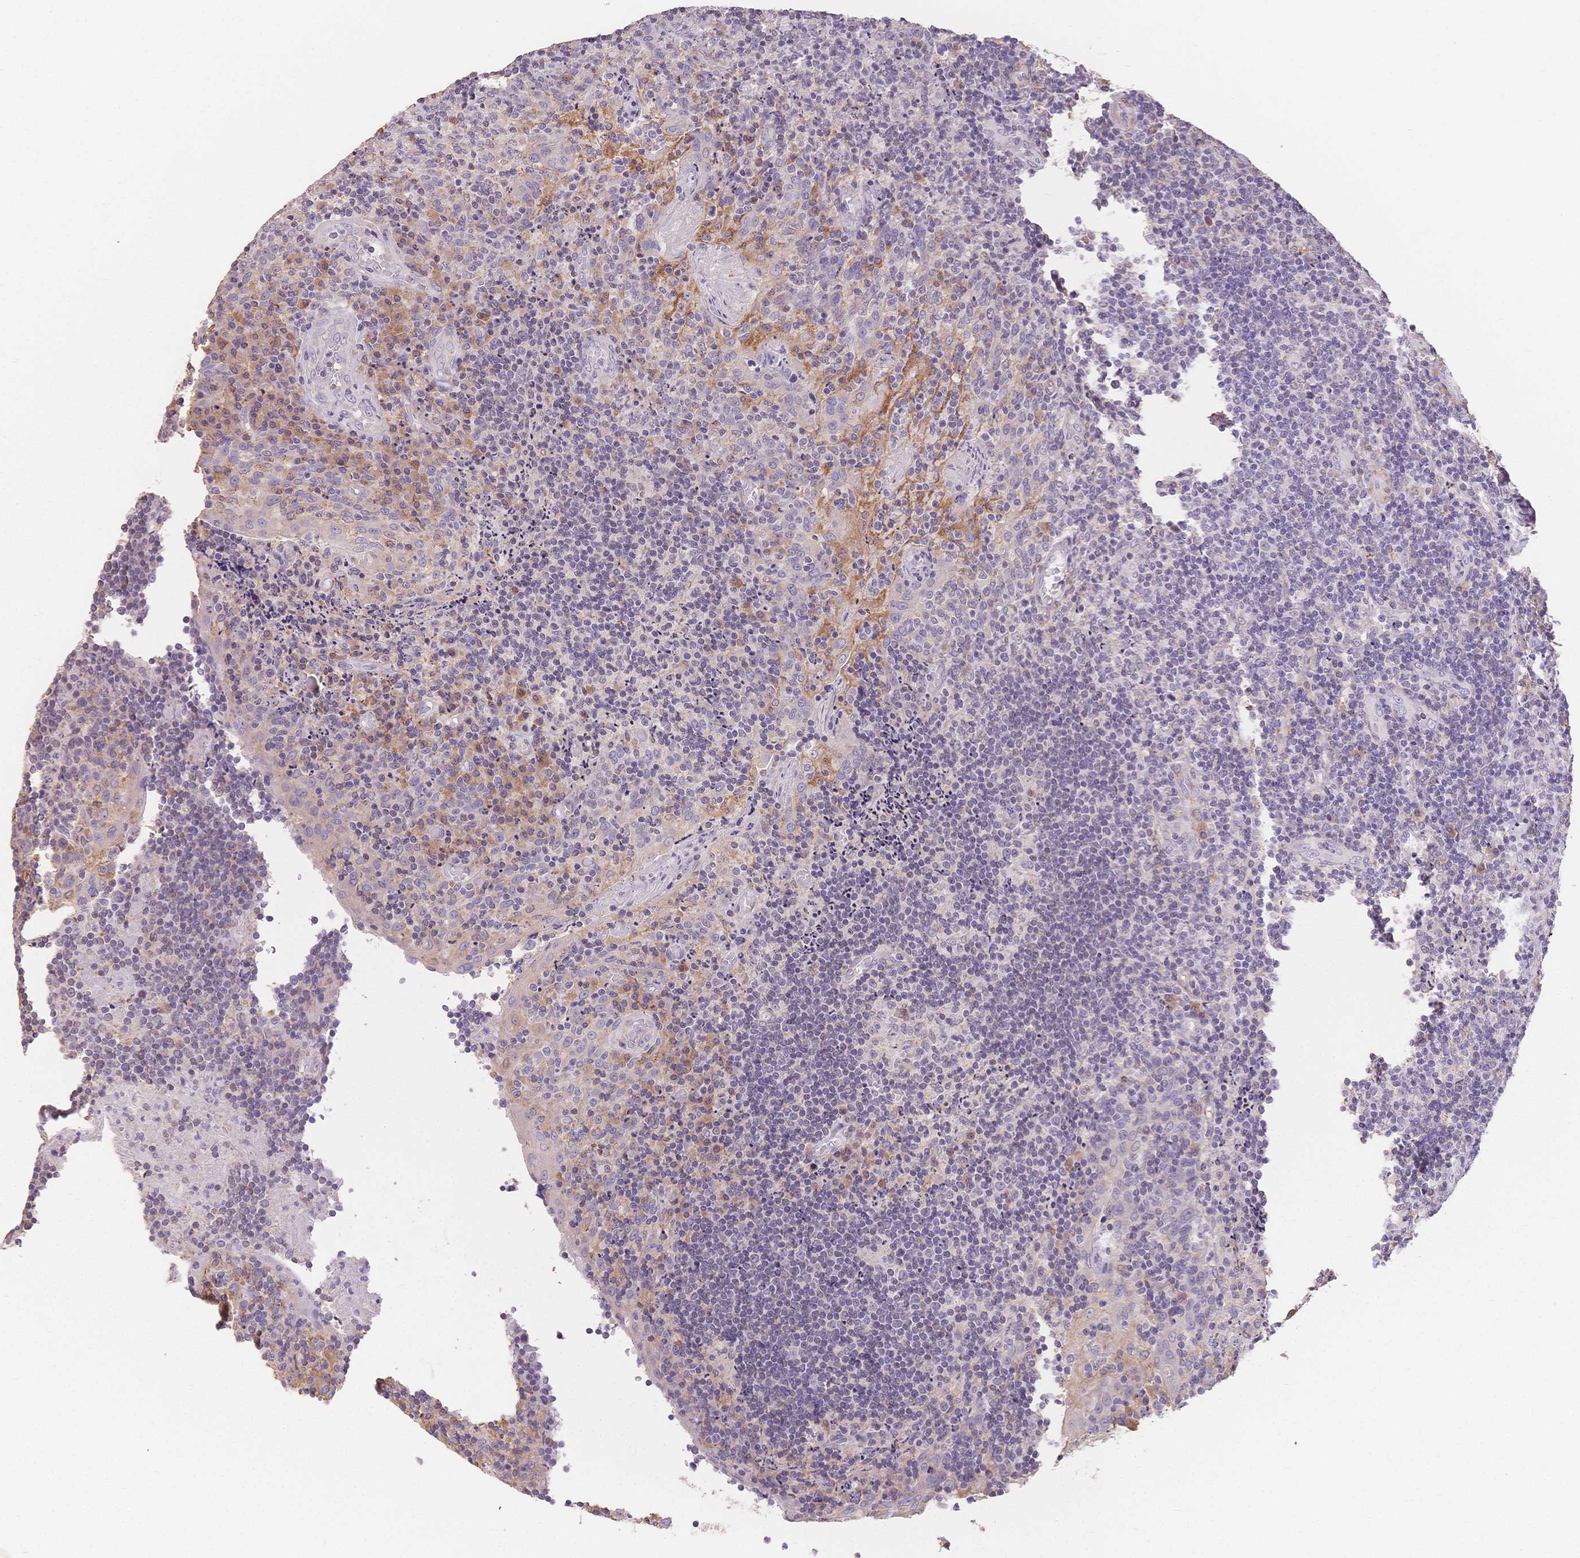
{"staining": {"intensity": "negative", "quantity": "none", "location": "none"}, "tissue": "tonsil", "cell_type": "Germinal center cells", "image_type": "normal", "snomed": [{"axis": "morphology", "description": "Normal tissue, NOS"}, {"axis": "topography", "description": "Tonsil"}], "caption": "A high-resolution photomicrograph shows immunohistochemistry staining of benign tonsil, which reveals no significant positivity in germinal center cells. (Brightfield microscopy of DAB (3,3'-diaminobenzidine) IHC at high magnification).", "gene": "HS3ST5", "patient": {"sex": "male", "age": 17}}